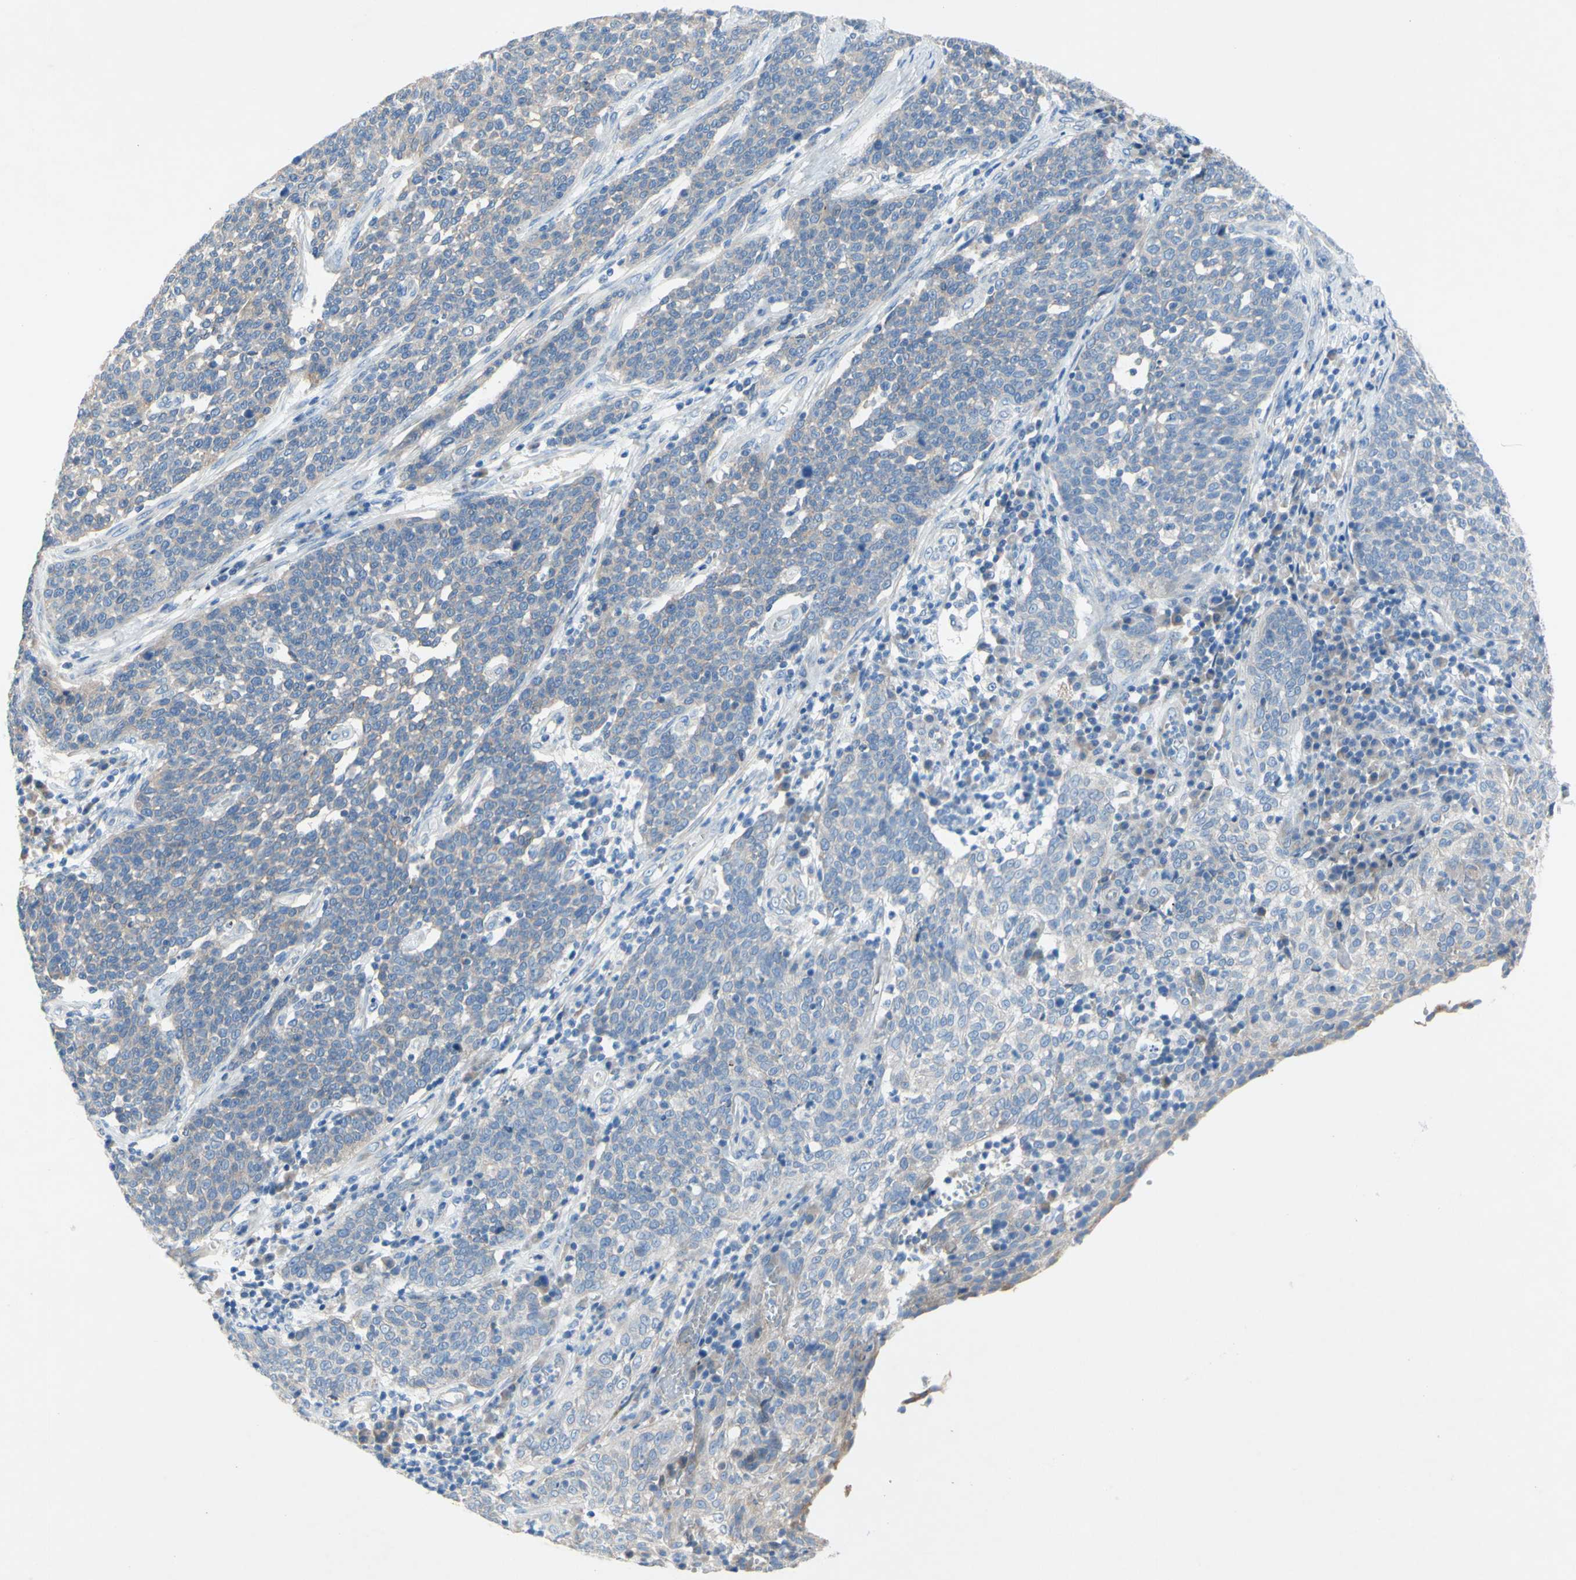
{"staining": {"intensity": "negative", "quantity": "none", "location": "none"}, "tissue": "cervical cancer", "cell_type": "Tumor cells", "image_type": "cancer", "snomed": [{"axis": "morphology", "description": "Squamous cell carcinoma, NOS"}, {"axis": "topography", "description": "Cervix"}], "caption": "Tumor cells show no significant expression in cervical squamous cell carcinoma. (Brightfield microscopy of DAB (3,3'-diaminobenzidine) IHC at high magnification).", "gene": "TMIGD2", "patient": {"sex": "female", "age": 34}}